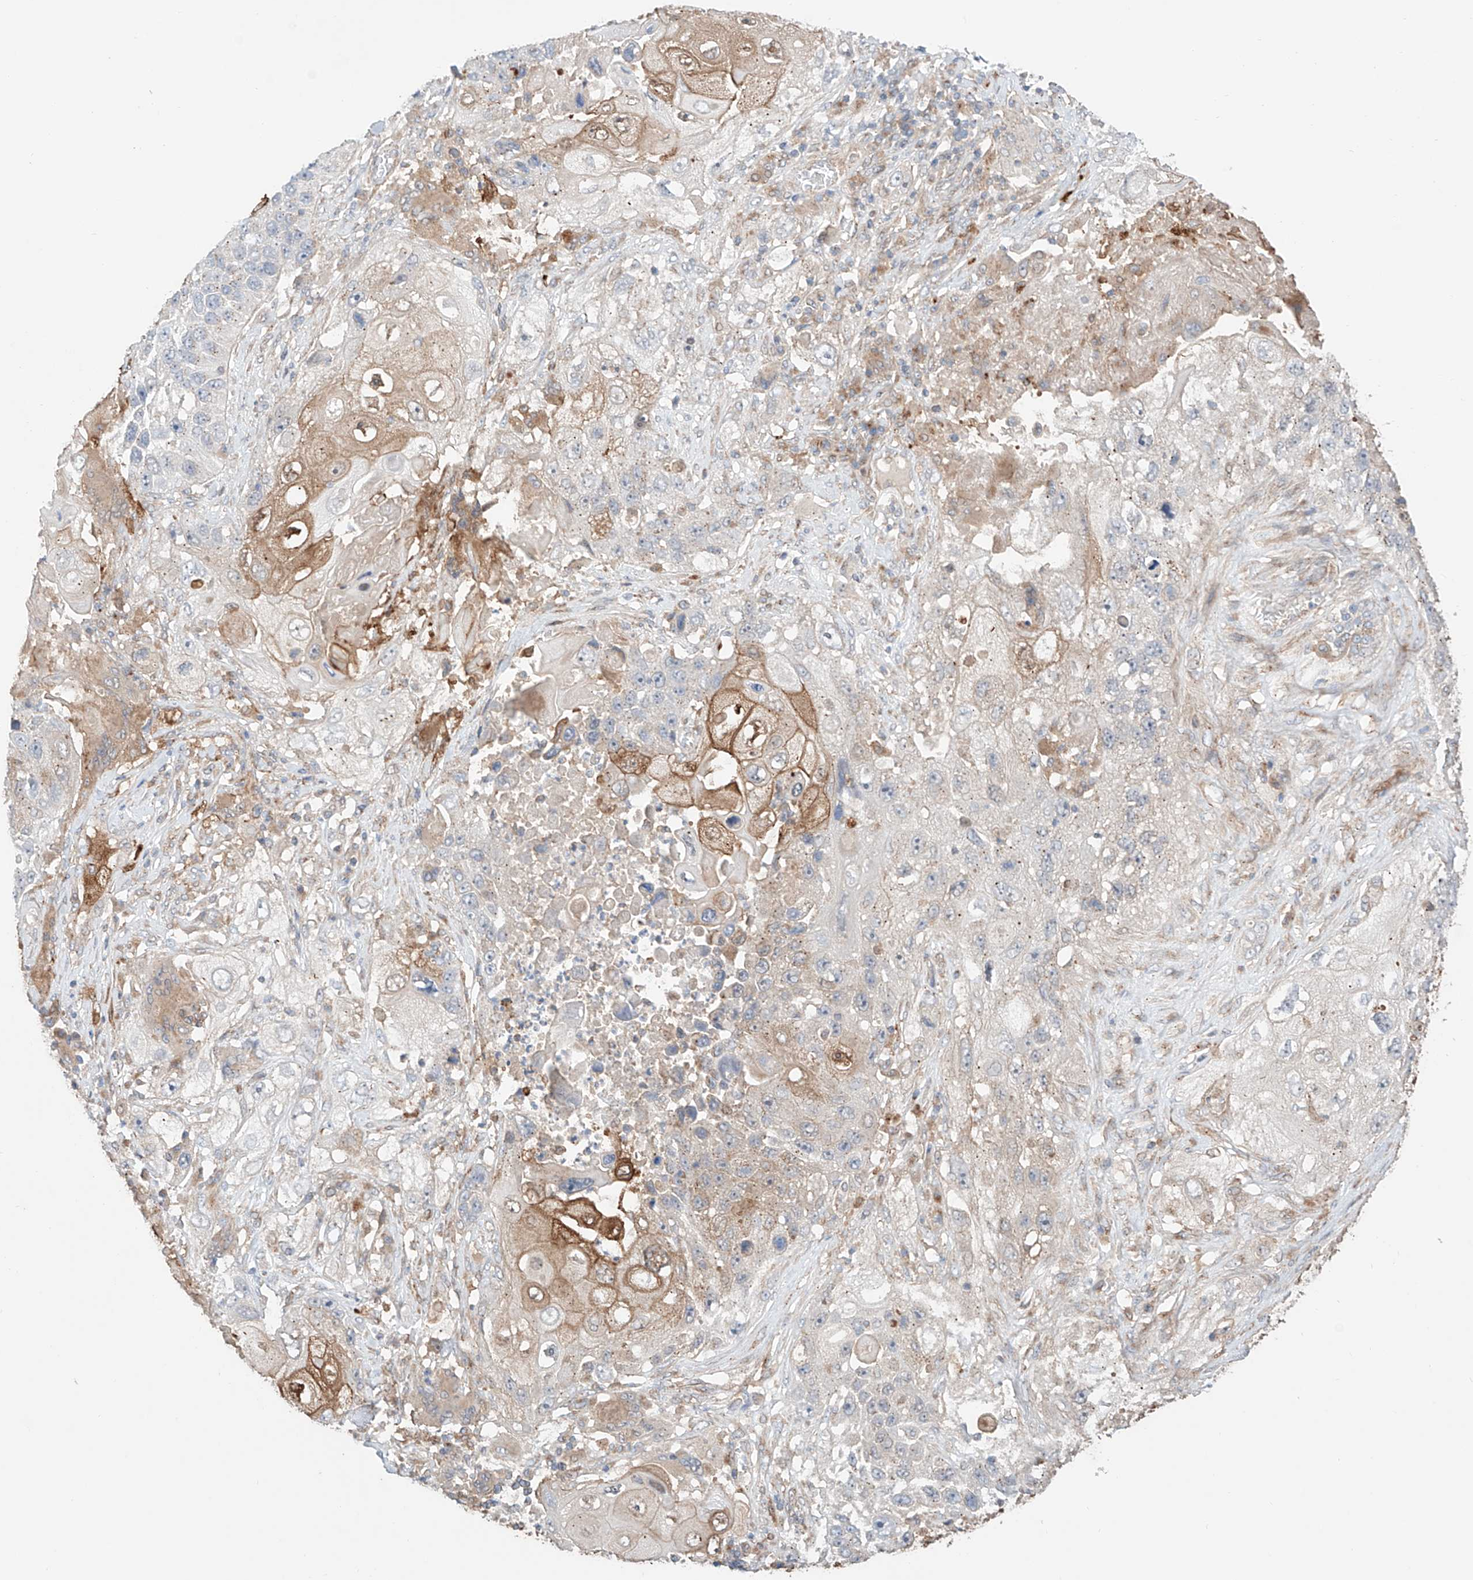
{"staining": {"intensity": "negative", "quantity": "none", "location": "none"}, "tissue": "lung cancer", "cell_type": "Tumor cells", "image_type": "cancer", "snomed": [{"axis": "morphology", "description": "Squamous cell carcinoma, NOS"}, {"axis": "topography", "description": "Lung"}], "caption": "Human squamous cell carcinoma (lung) stained for a protein using immunohistochemistry demonstrates no positivity in tumor cells.", "gene": "MOSPD1", "patient": {"sex": "male", "age": 61}}